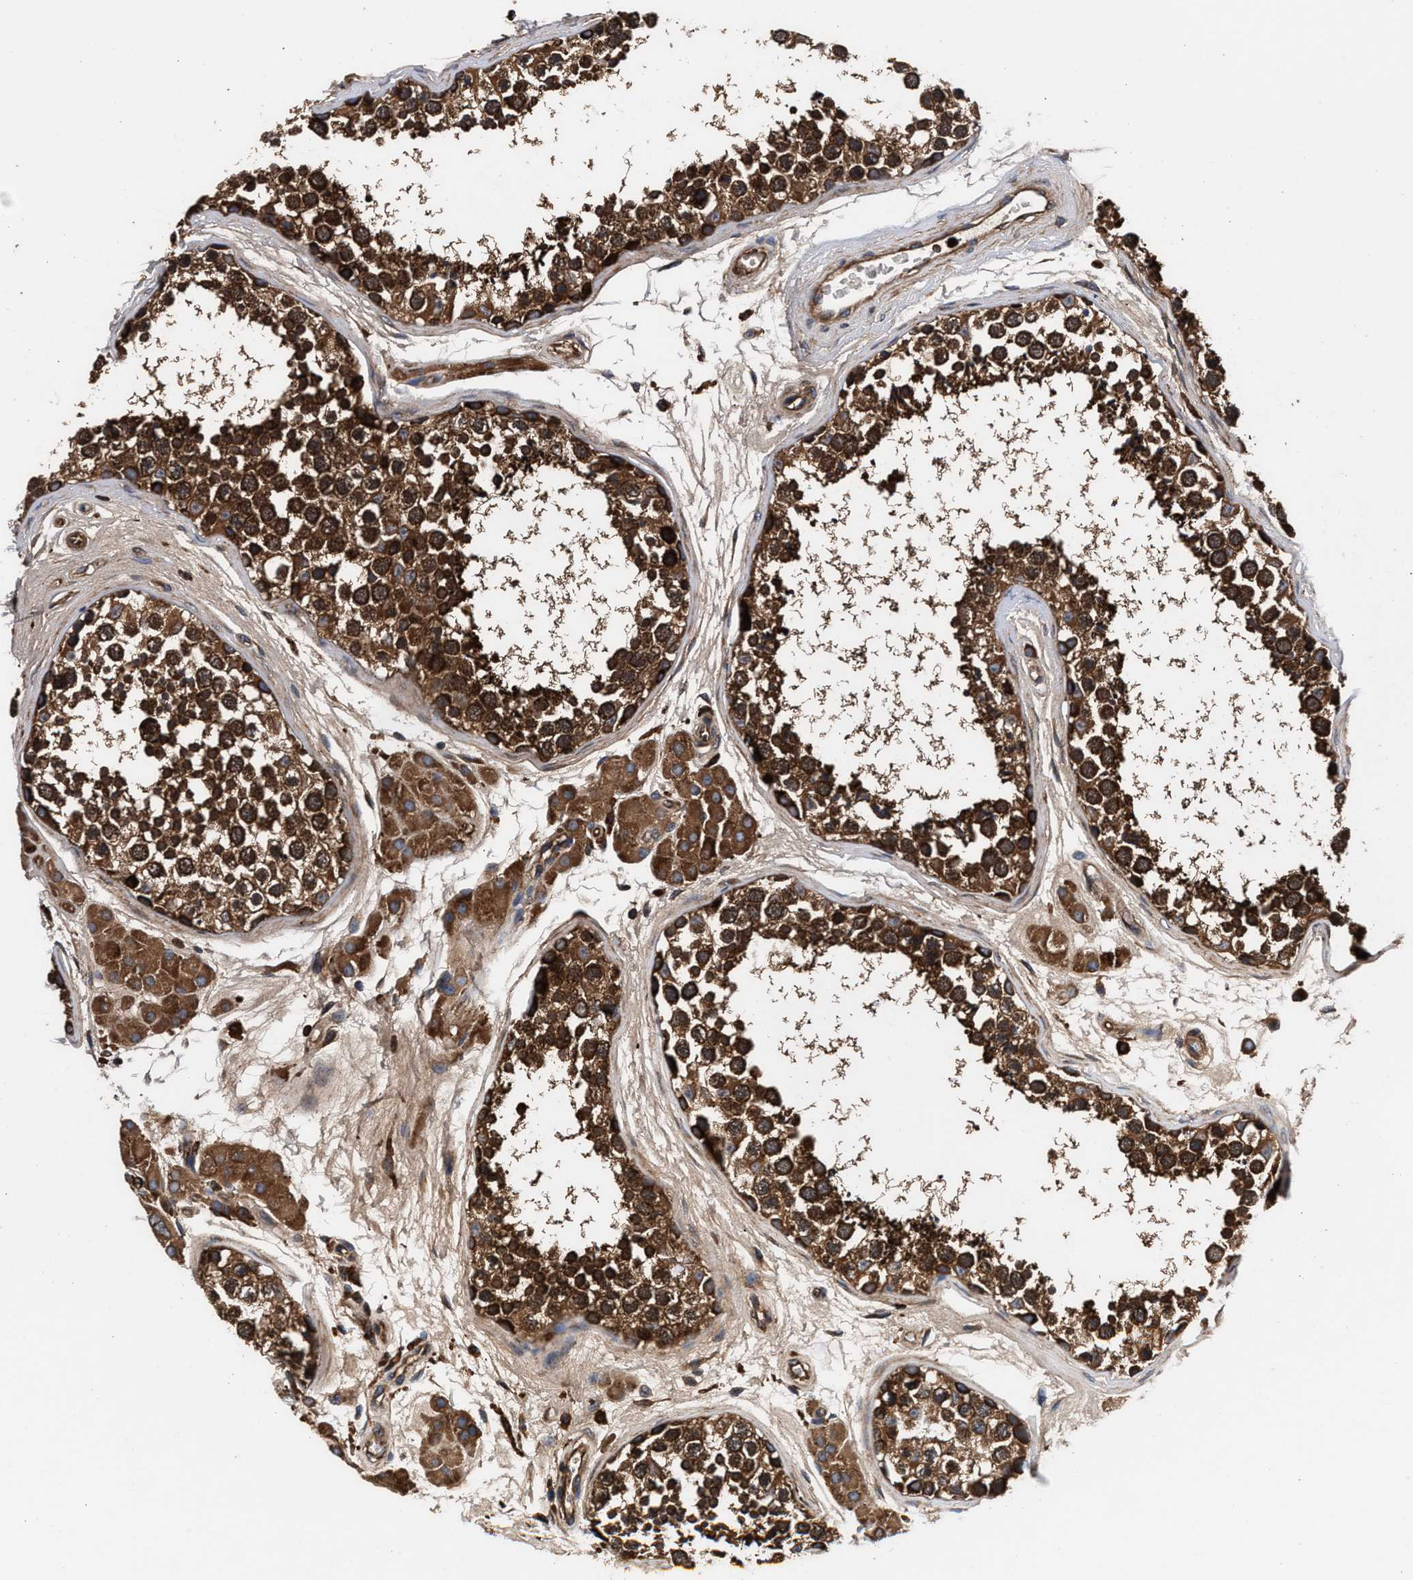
{"staining": {"intensity": "strong", "quantity": ">75%", "location": "cytoplasmic/membranous"}, "tissue": "testis", "cell_type": "Cells in seminiferous ducts", "image_type": "normal", "snomed": [{"axis": "morphology", "description": "Normal tissue, NOS"}, {"axis": "topography", "description": "Testis"}], "caption": "A brown stain highlights strong cytoplasmic/membranous positivity of a protein in cells in seminiferous ducts of unremarkable testis.", "gene": "ENSG00000286112", "patient": {"sex": "male", "age": 56}}